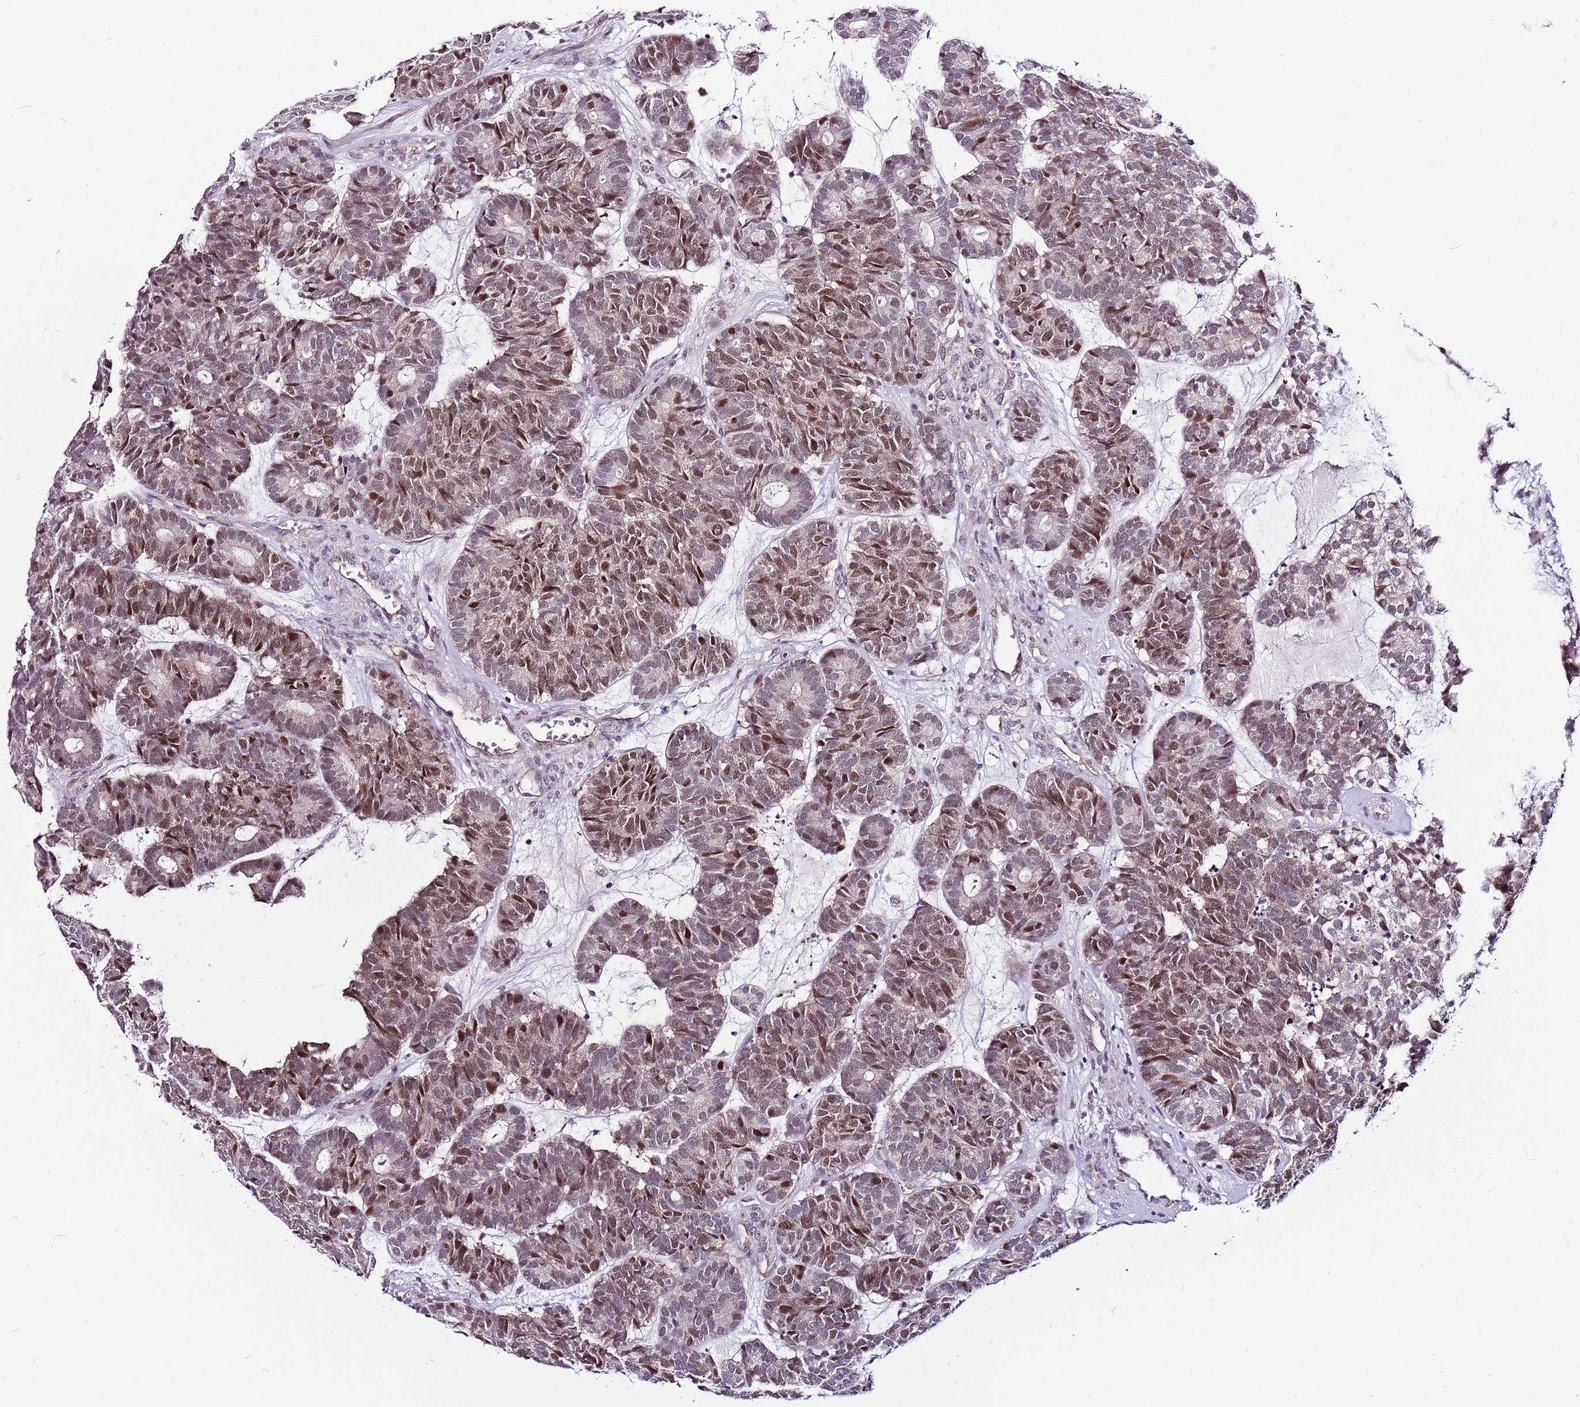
{"staining": {"intensity": "moderate", "quantity": "25%-75%", "location": "nuclear"}, "tissue": "head and neck cancer", "cell_type": "Tumor cells", "image_type": "cancer", "snomed": [{"axis": "morphology", "description": "Adenocarcinoma, NOS"}, {"axis": "topography", "description": "Head-Neck"}], "caption": "A photomicrograph showing moderate nuclear staining in about 25%-75% of tumor cells in head and neck cancer, as visualized by brown immunohistochemical staining.", "gene": "POLE3", "patient": {"sex": "female", "age": 81}}